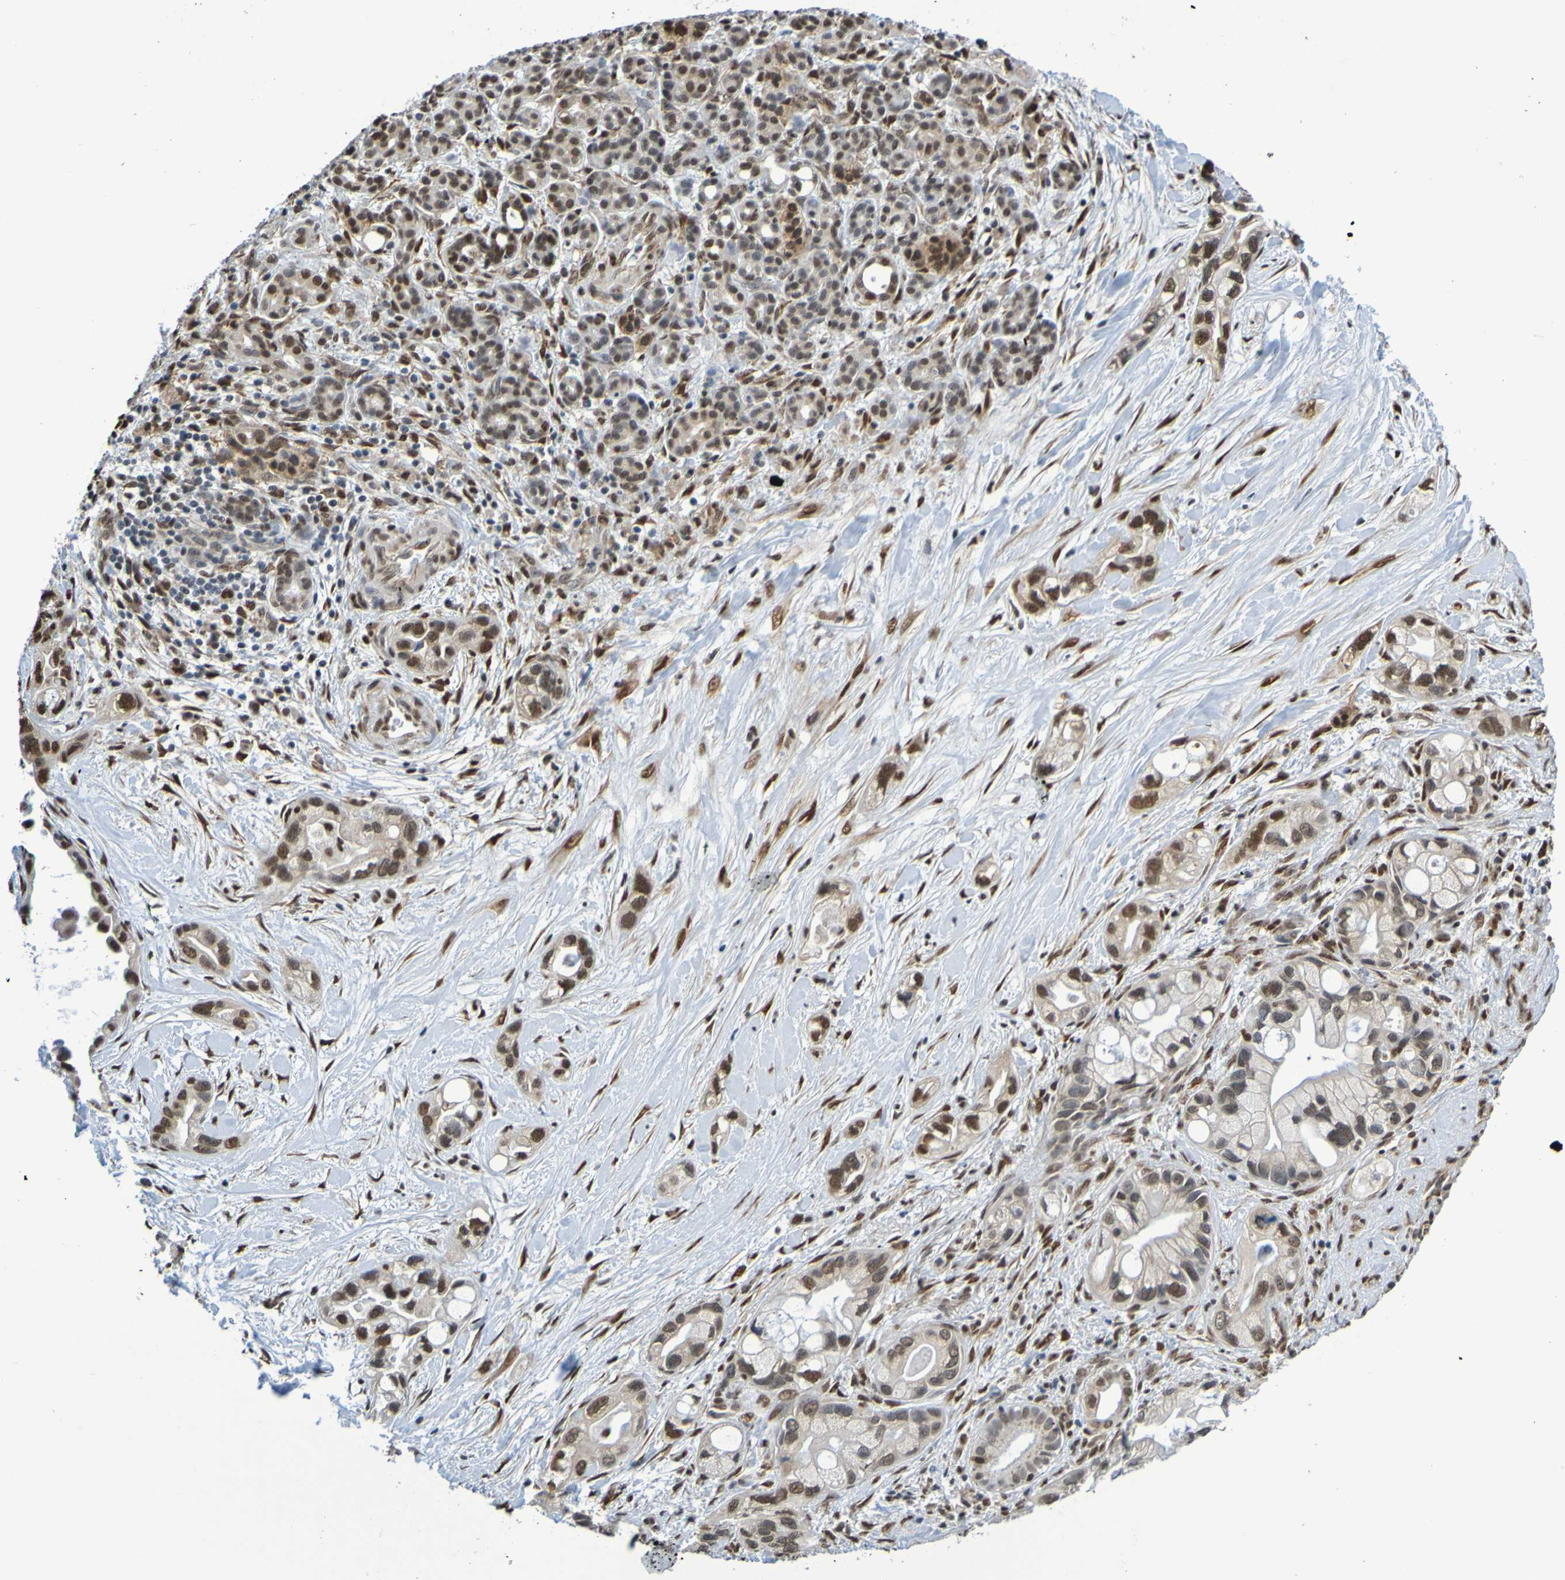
{"staining": {"intensity": "strong", "quantity": ">75%", "location": "nuclear"}, "tissue": "pancreatic cancer", "cell_type": "Tumor cells", "image_type": "cancer", "snomed": [{"axis": "morphology", "description": "Adenocarcinoma, NOS"}, {"axis": "topography", "description": "Pancreas"}], "caption": "Strong nuclear staining for a protein is seen in approximately >75% of tumor cells of pancreatic cancer using IHC.", "gene": "HDAC2", "patient": {"sex": "female", "age": 77}}